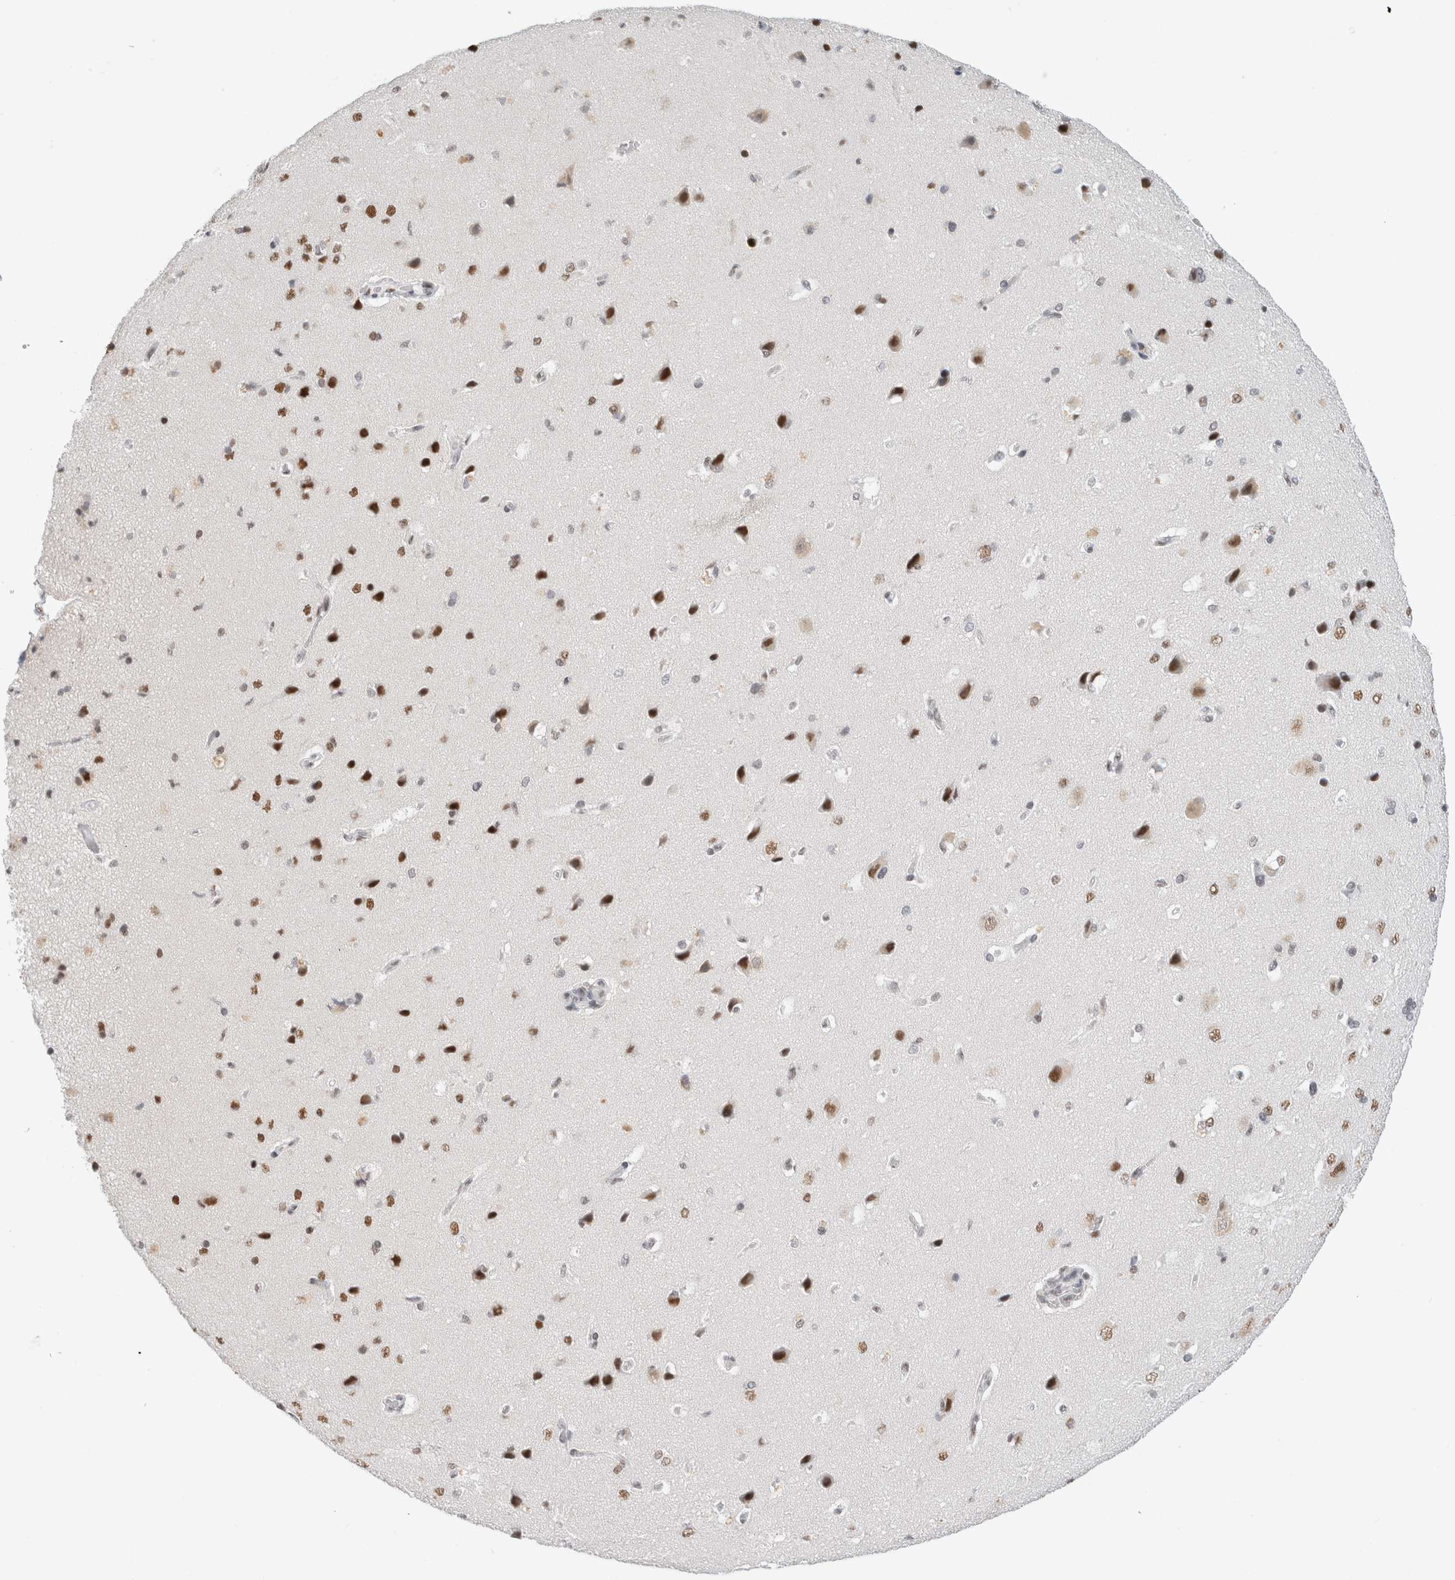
{"staining": {"intensity": "moderate", "quantity": "<25%", "location": "nuclear"}, "tissue": "cerebral cortex", "cell_type": "Endothelial cells", "image_type": "normal", "snomed": [{"axis": "morphology", "description": "Normal tissue, NOS"}, {"axis": "topography", "description": "Cerebral cortex"}], "caption": "Cerebral cortex stained for a protein (brown) displays moderate nuclear positive positivity in approximately <25% of endothelial cells.", "gene": "COPS7A", "patient": {"sex": "male", "age": 62}}